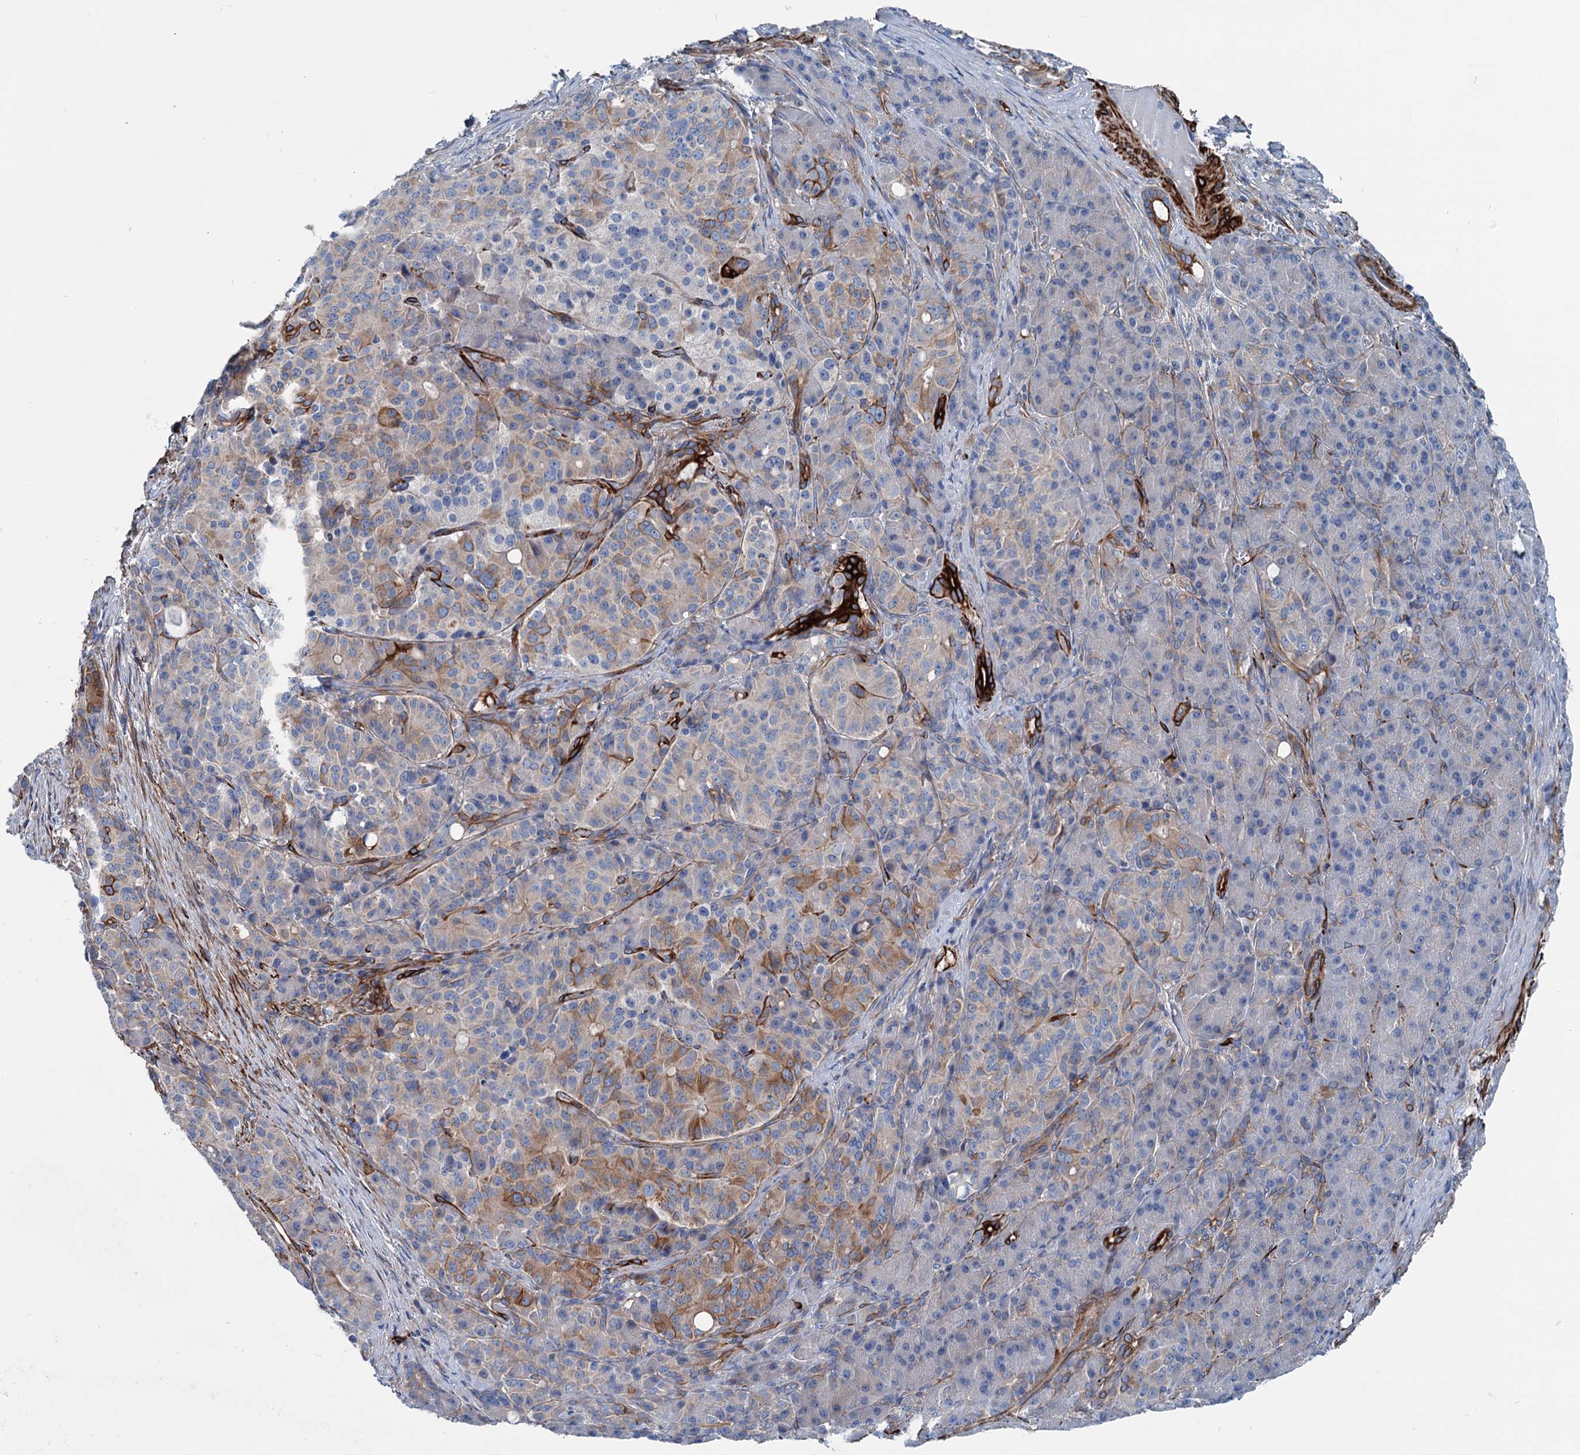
{"staining": {"intensity": "moderate", "quantity": "<25%", "location": "cytoplasmic/membranous"}, "tissue": "pancreatic cancer", "cell_type": "Tumor cells", "image_type": "cancer", "snomed": [{"axis": "morphology", "description": "Adenocarcinoma, NOS"}, {"axis": "topography", "description": "Pancreas"}], "caption": "Human pancreatic adenocarcinoma stained with a brown dye shows moderate cytoplasmic/membranous positive expression in about <25% of tumor cells.", "gene": "CALCOCO1", "patient": {"sex": "female", "age": 74}}